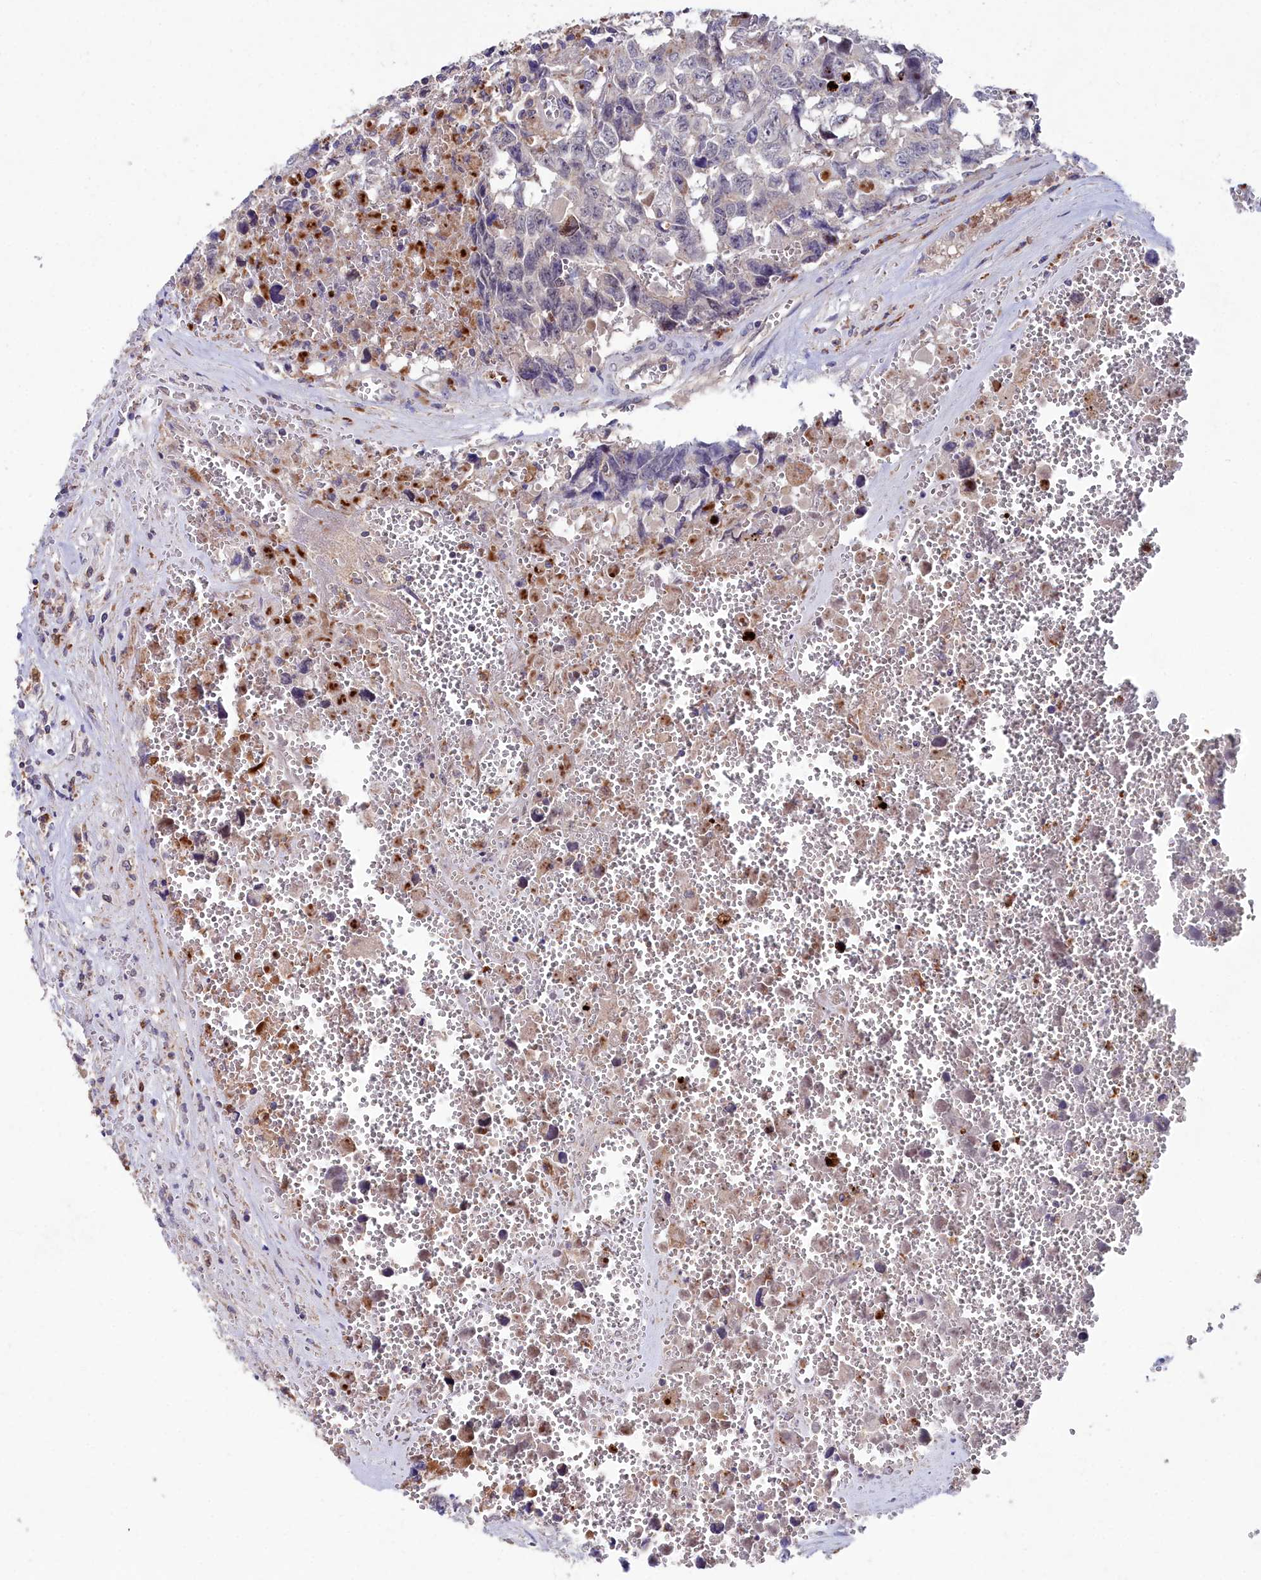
{"staining": {"intensity": "negative", "quantity": "none", "location": "none"}, "tissue": "testis cancer", "cell_type": "Tumor cells", "image_type": "cancer", "snomed": [{"axis": "morphology", "description": "Carcinoma, Embryonal, NOS"}, {"axis": "topography", "description": "Testis"}], "caption": "Immunohistochemical staining of human testis cancer (embryonal carcinoma) demonstrates no significant expression in tumor cells.", "gene": "AMBRA1", "patient": {"sex": "male", "age": 31}}